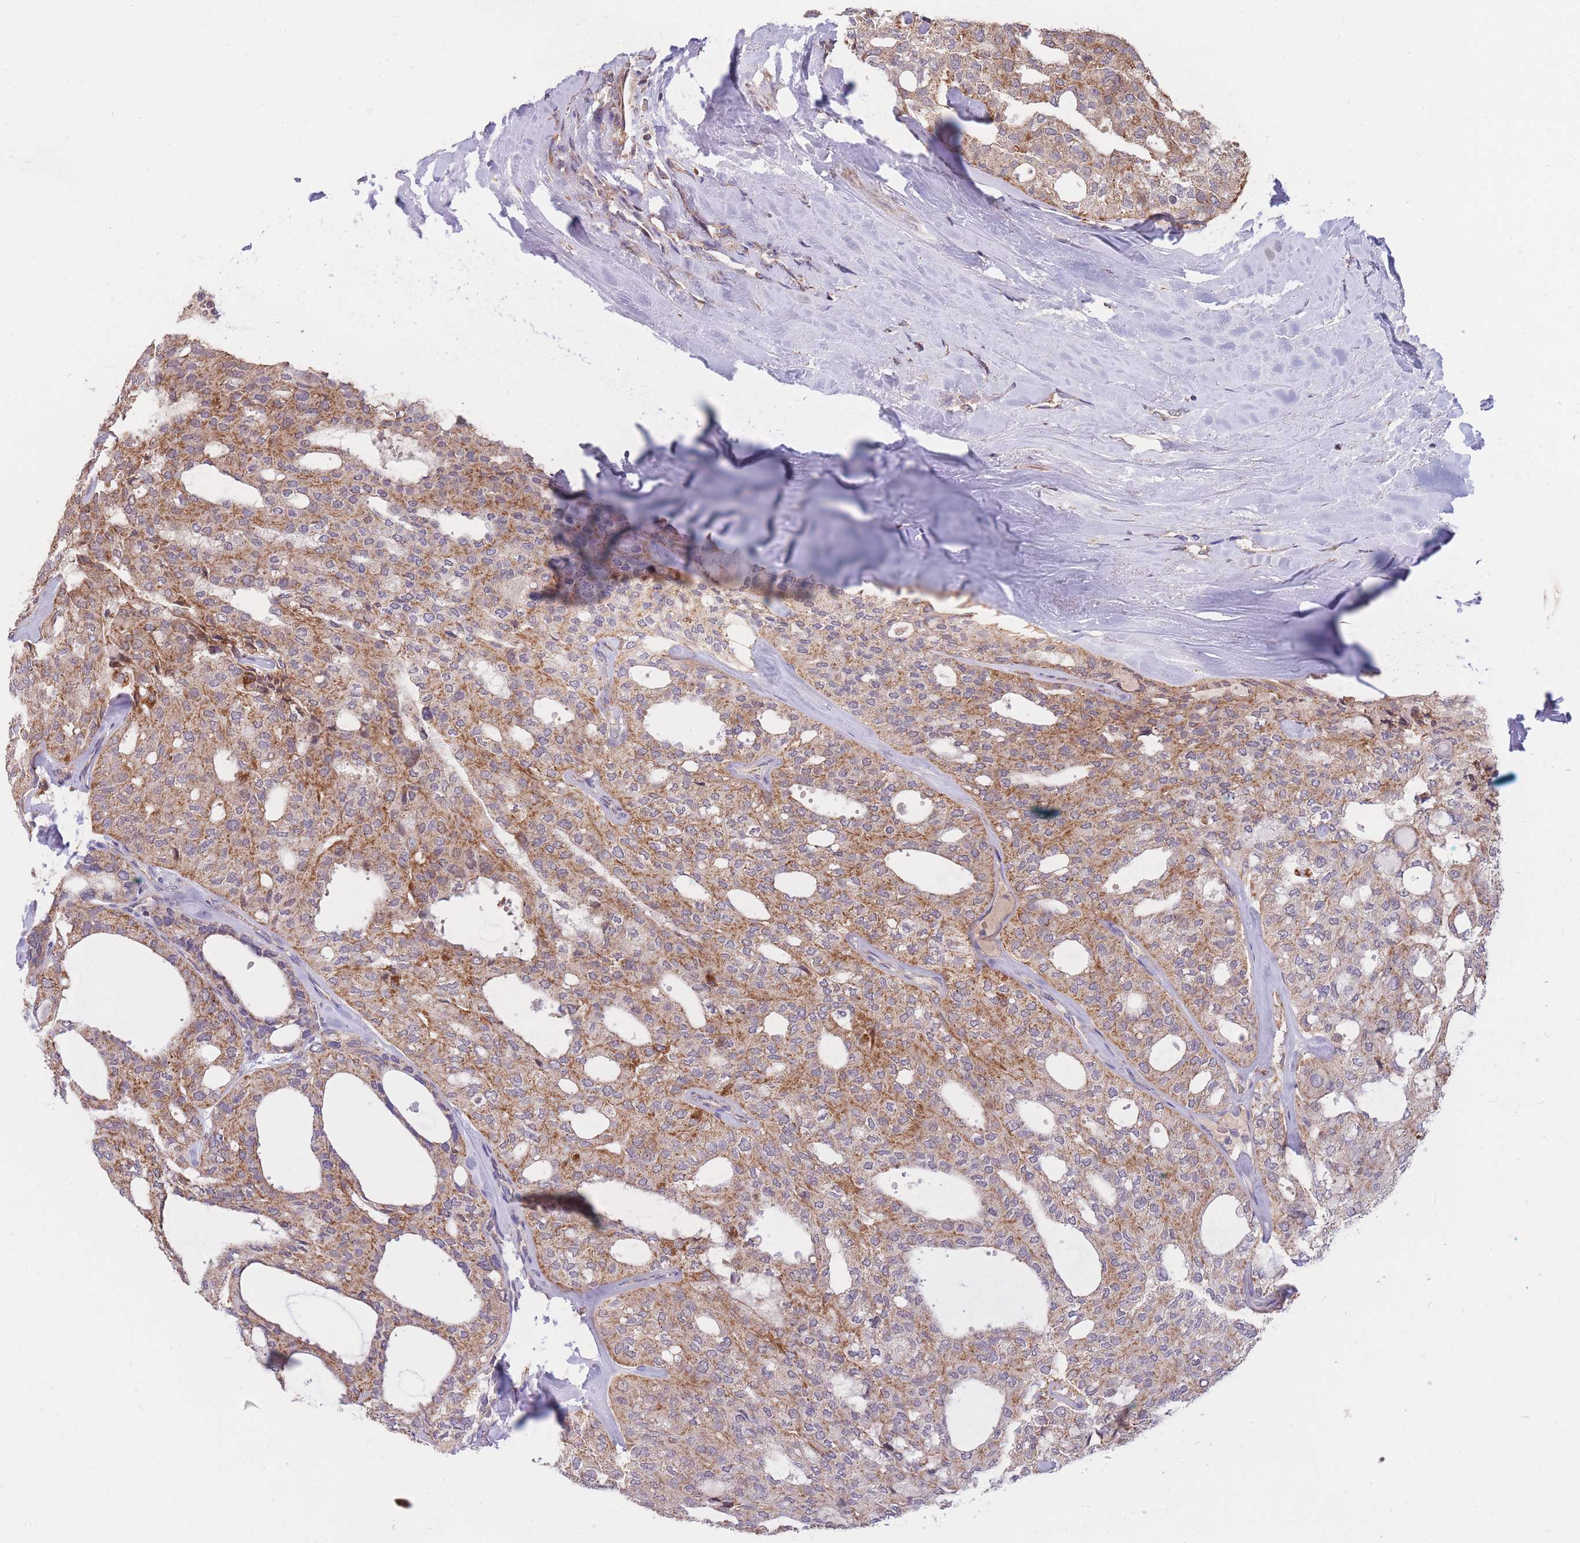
{"staining": {"intensity": "moderate", "quantity": ">75%", "location": "cytoplasmic/membranous"}, "tissue": "thyroid cancer", "cell_type": "Tumor cells", "image_type": "cancer", "snomed": [{"axis": "morphology", "description": "Follicular adenoma carcinoma, NOS"}, {"axis": "topography", "description": "Thyroid gland"}], "caption": "There is medium levels of moderate cytoplasmic/membranous expression in tumor cells of thyroid follicular adenoma carcinoma, as demonstrated by immunohistochemical staining (brown color).", "gene": "PTPMT1", "patient": {"sex": "male", "age": 75}}